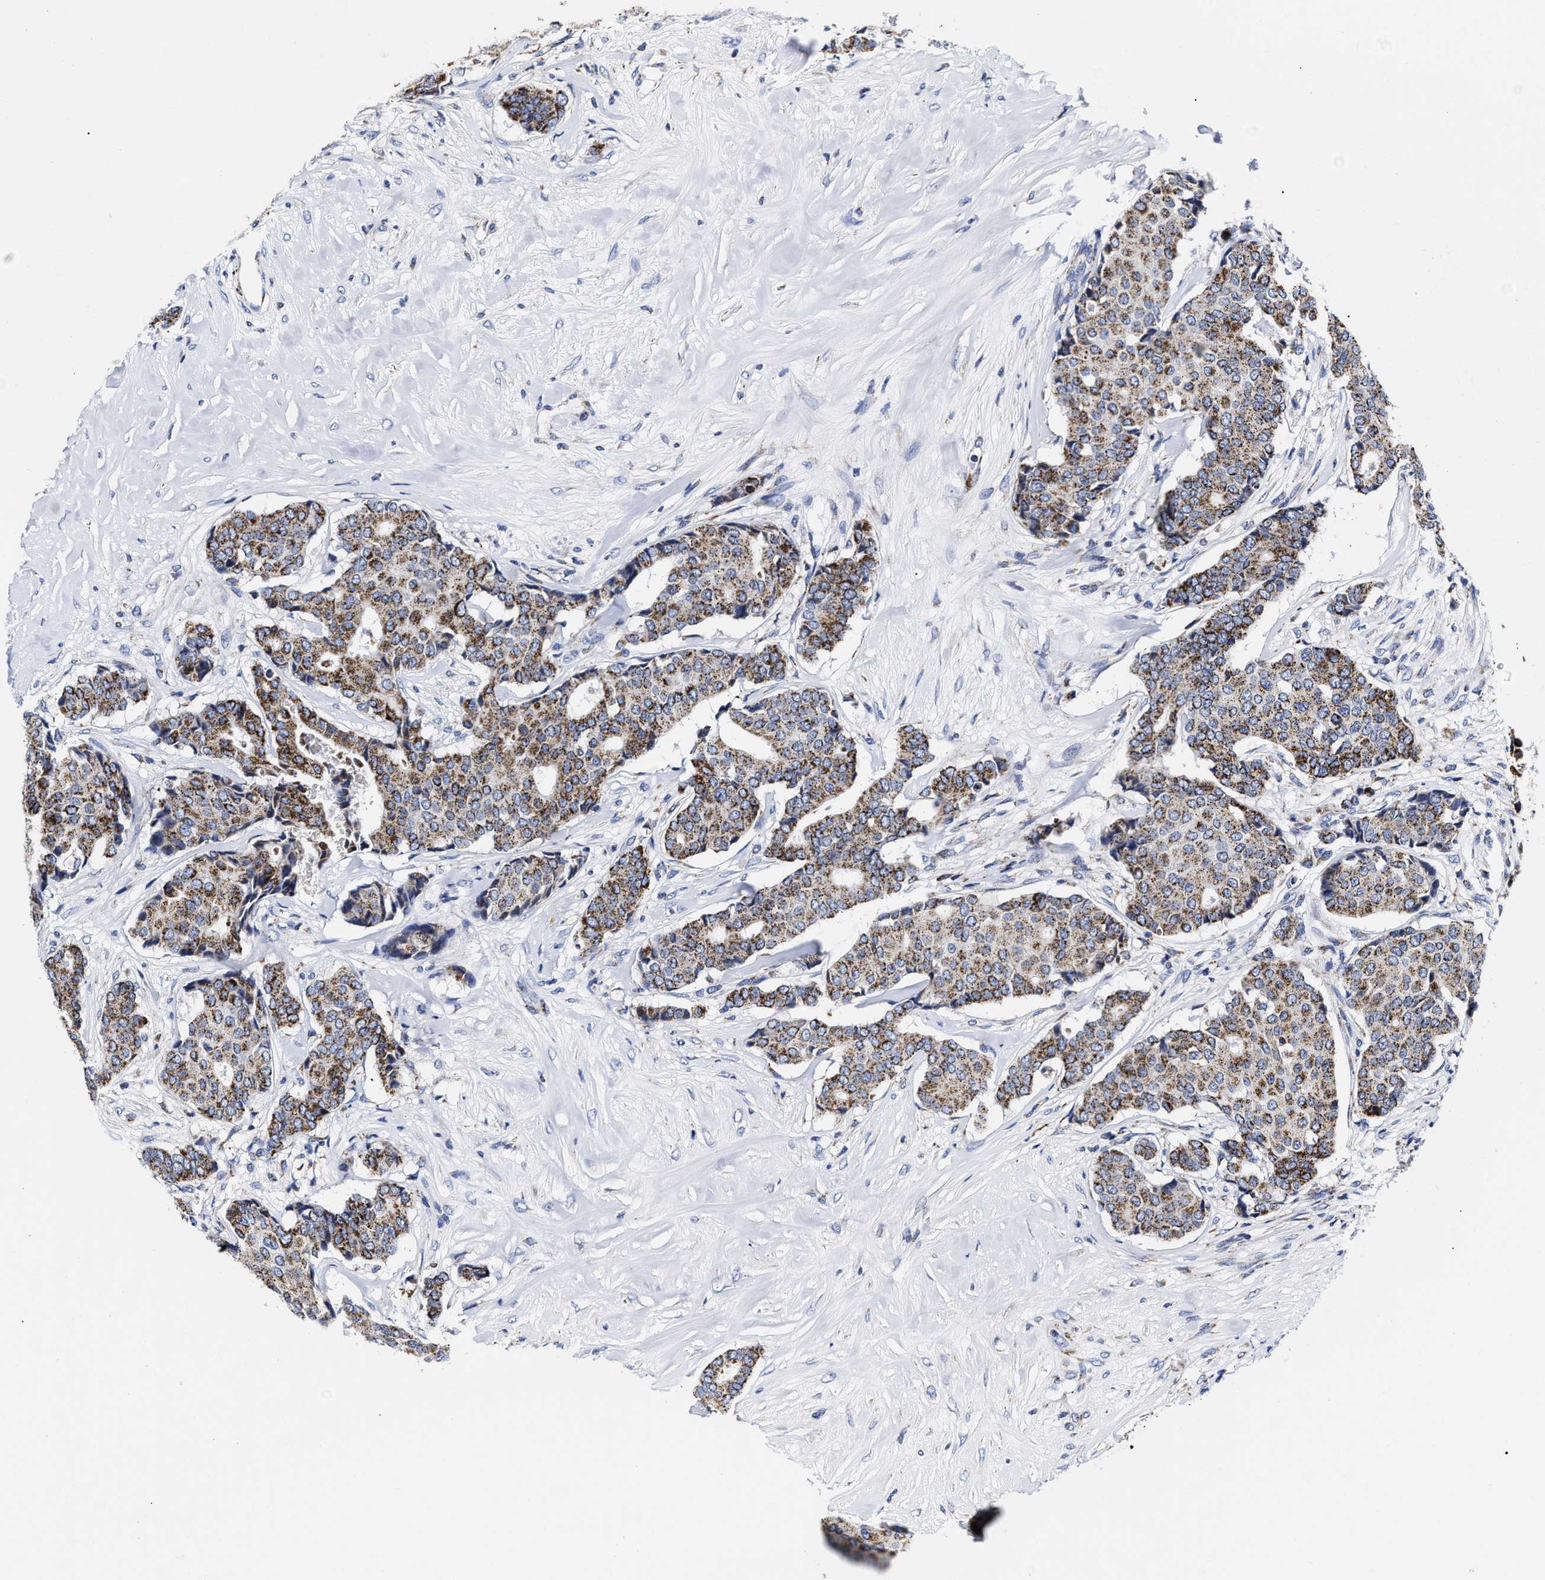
{"staining": {"intensity": "moderate", "quantity": ">75%", "location": "cytoplasmic/membranous"}, "tissue": "breast cancer", "cell_type": "Tumor cells", "image_type": "cancer", "snomed": [{"axis": "morphology", "description": "Duct carcinoma"}, {"axis": "topography", "description": "Breast"}], "caption": "The histopathology image displays staining of invasive ductal carcinoma (breast), revealing moderate cytoplasmic/membranous protein staining (brown color) within tumor cells. (DAB IHC with brightfield microscopy, high magnification).", "gene": "HINT2", "patient": {"sex": "female", "age": 75}}